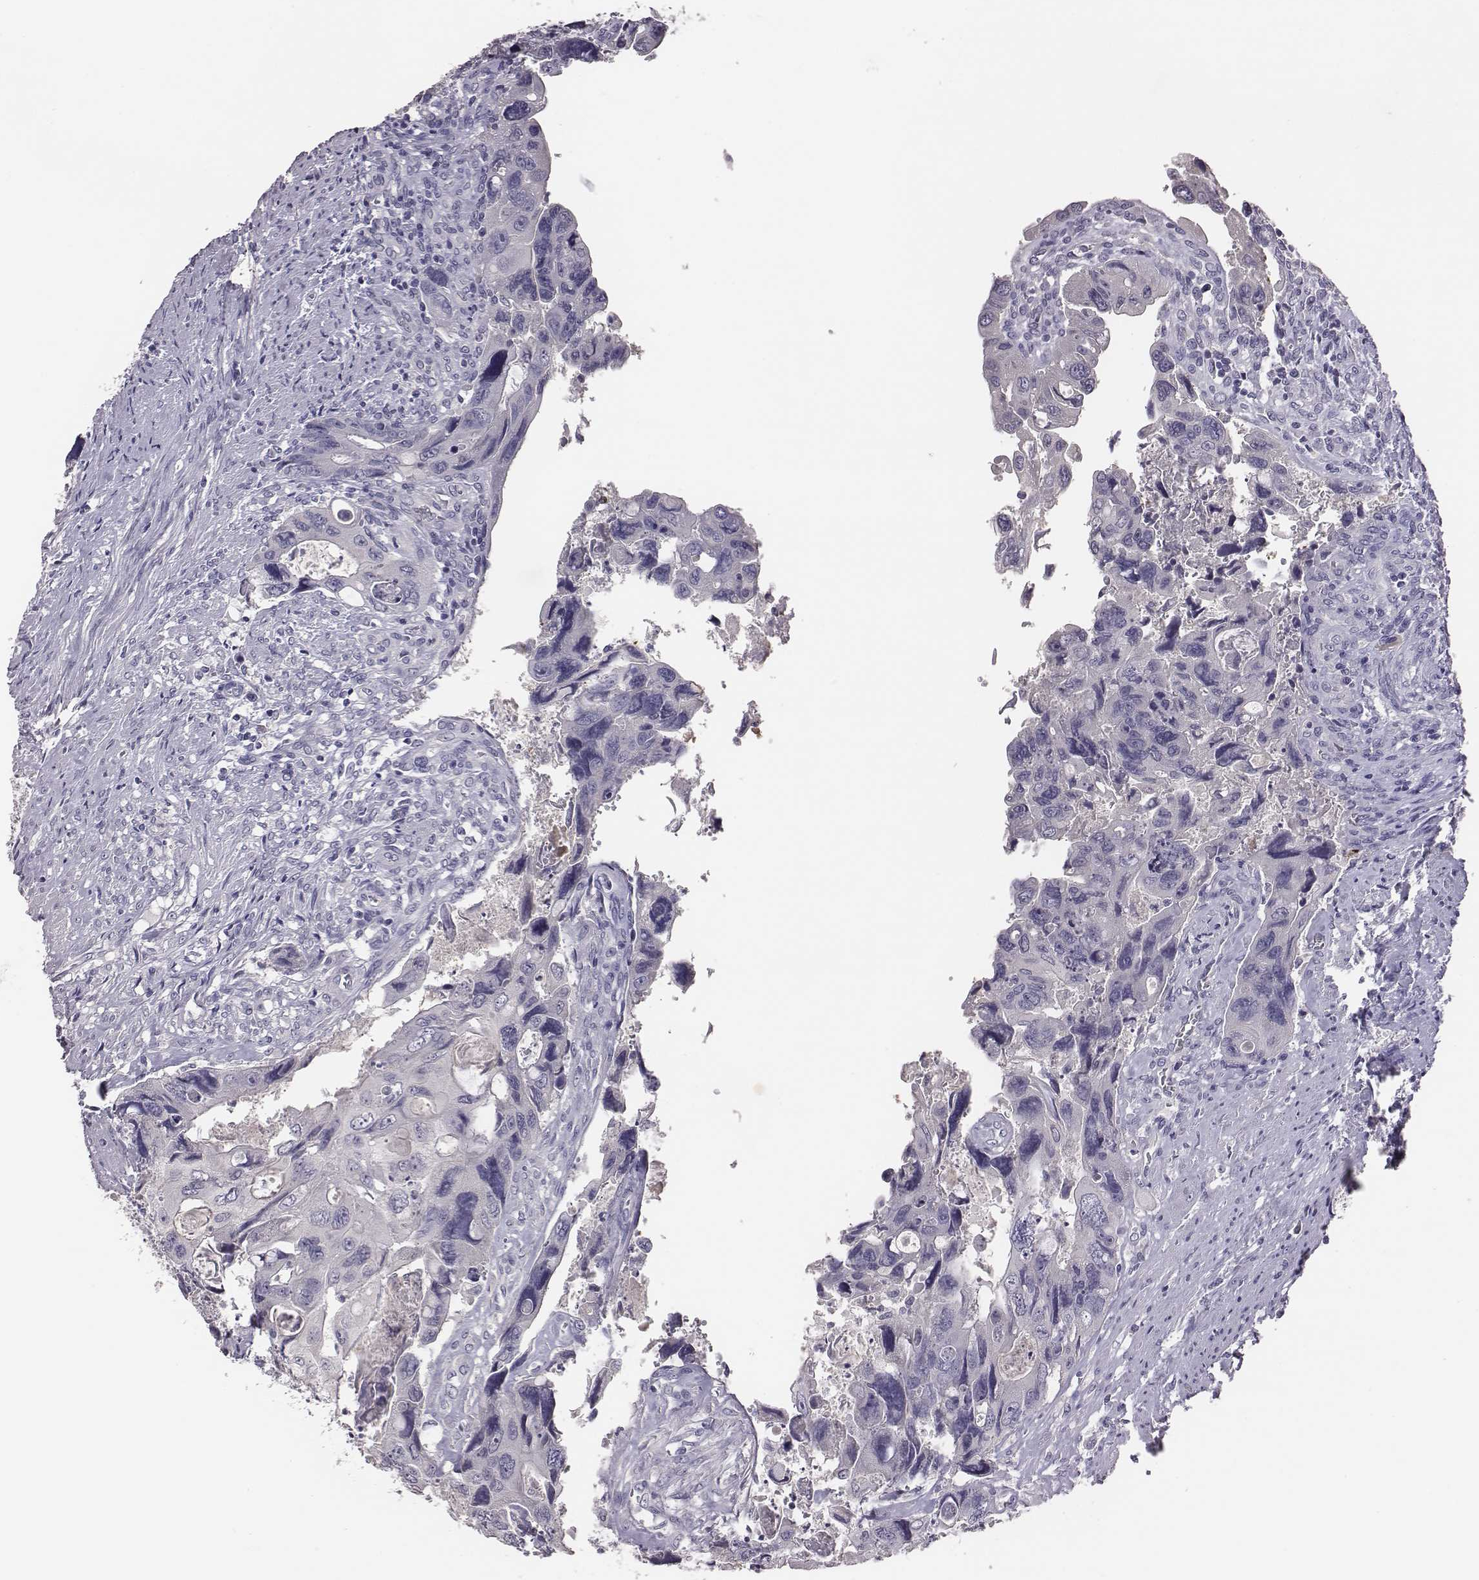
{"staining": {"intensity": "negative", "quantity": "none", "location": "none"}, "tissue": "colorectal cancer", "cell_type": "Tumor cells", "image_type": "cancer", "snomed": [{"axis": "morphology", "description": "Adenocarcinoma, NOS"}, {"axis": "topography", "description": "Rectum"}], "caption": "Immunohistochemistry micrograph of neoplastic tissue: colorectal cancer (adenocarcinoma) stained with DAB (3,3'-diaminobenzidine) reveals no significant protein expression in tumor cells. (Stains: DAB immunohistochemistry with hematoxylin counter stain, Microscopy: brightfield microscopy at high magnification).", "gene": "EN1", "patient": {"sex": "male", "age": 62}}